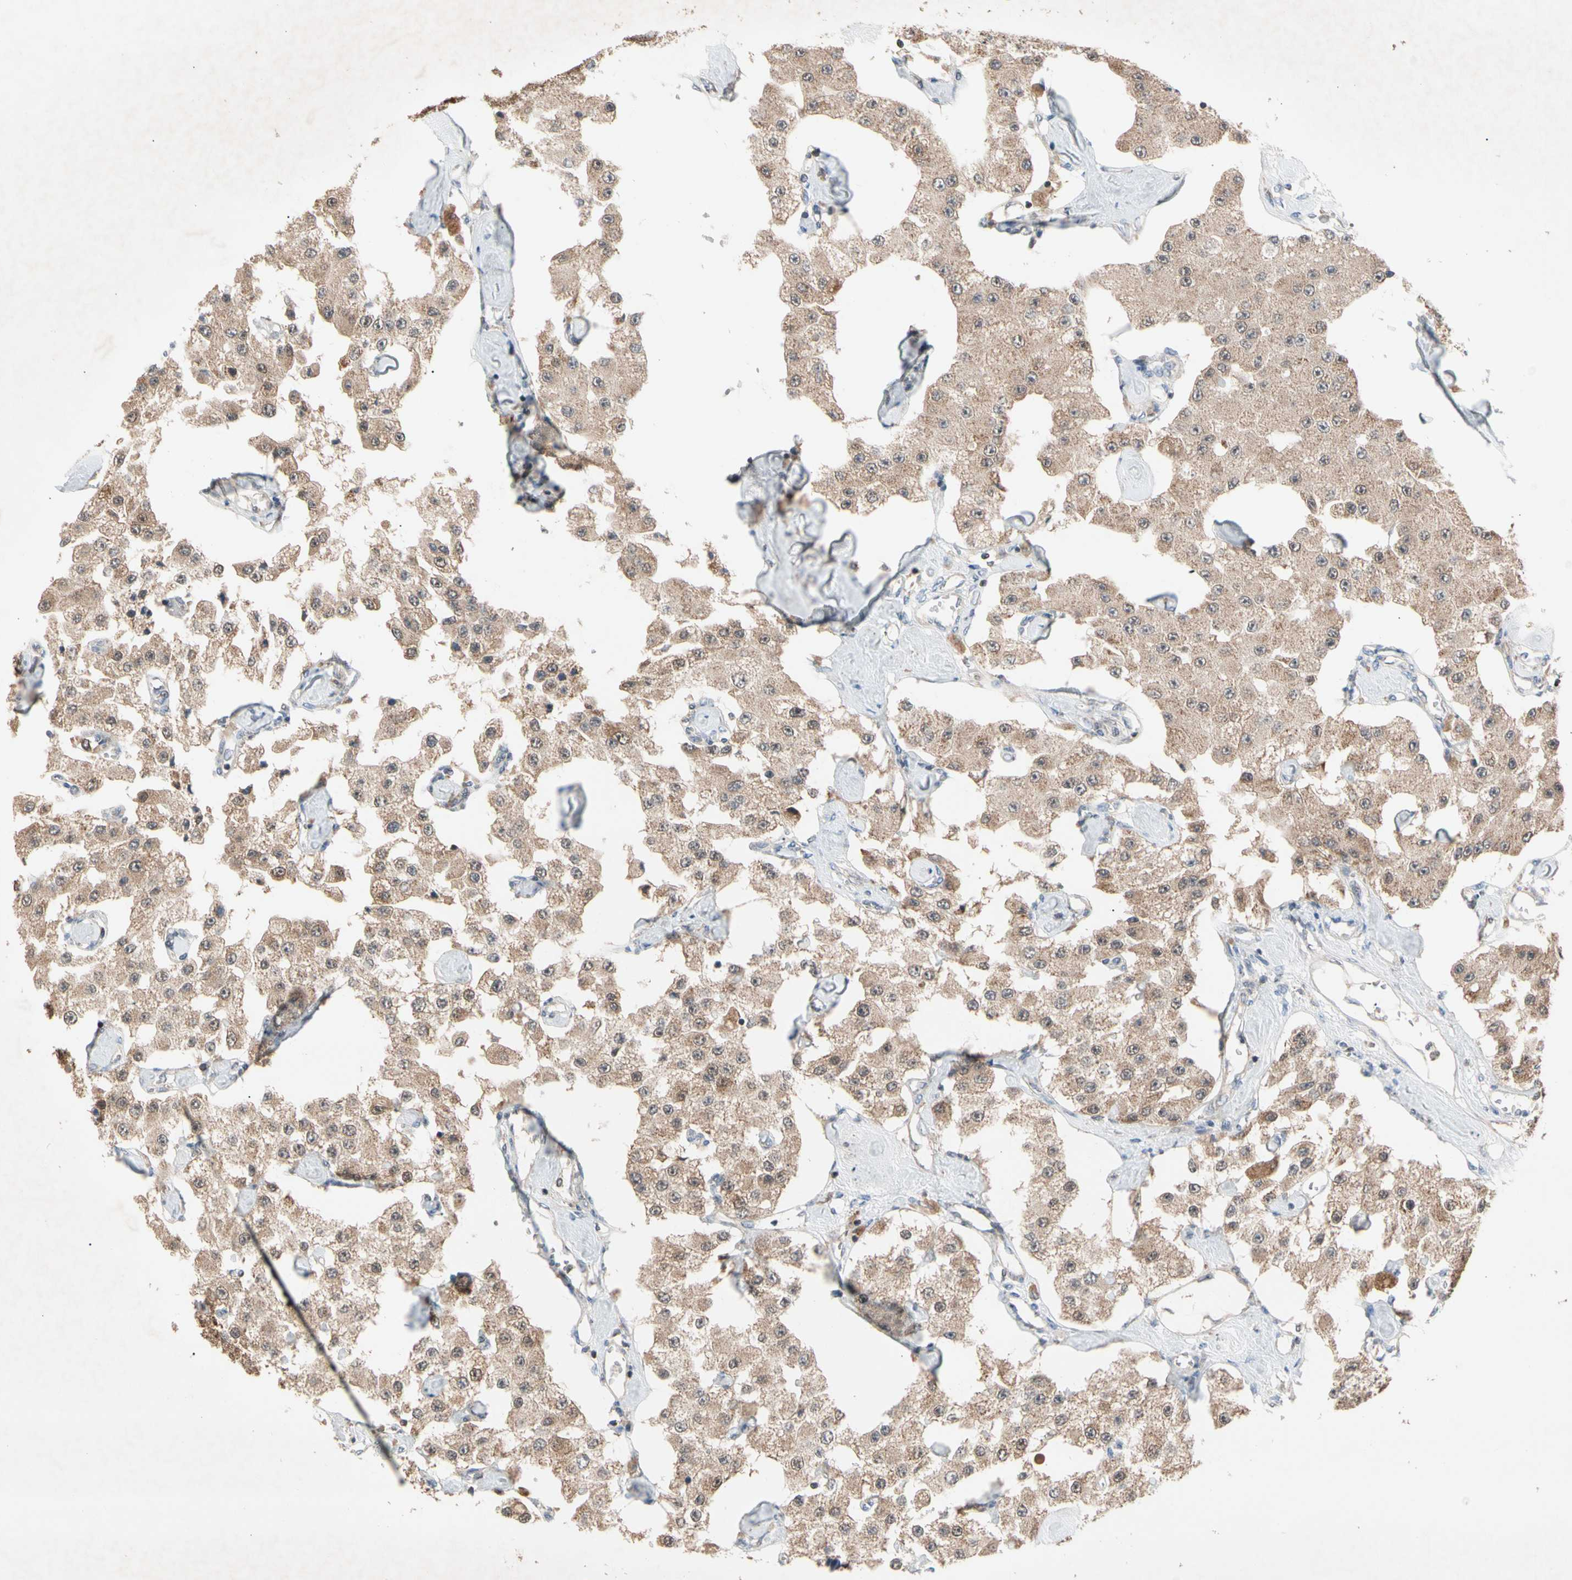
{"staining": {"intensity": "moderate", "quantity": ">75%", "location": "cytoplasmic/membranous"}, "tissue": "carcinoid", "cell_type": "Tumor cells", "image_type": "cancer", "snomed": [{"axis": "morphology", "description": "Carcinoid, malignant, NOS"}, {"axis": "topography", "description": "Pancreas"}], "caption": "Immunohistochemistry staining of carcinoid, which reveals medium levels of moderate cytoplasmic/membranous positivity in about >75% of tumor cells indicating moderate cytoplasmic/membranous protein expression. The staining was performed using DAB (brown) for protein detection and nuclei were counterstained in hematoxylin (blue).", "gene": "MTHFS", "patient": {"sex": "male", "age": 41}}